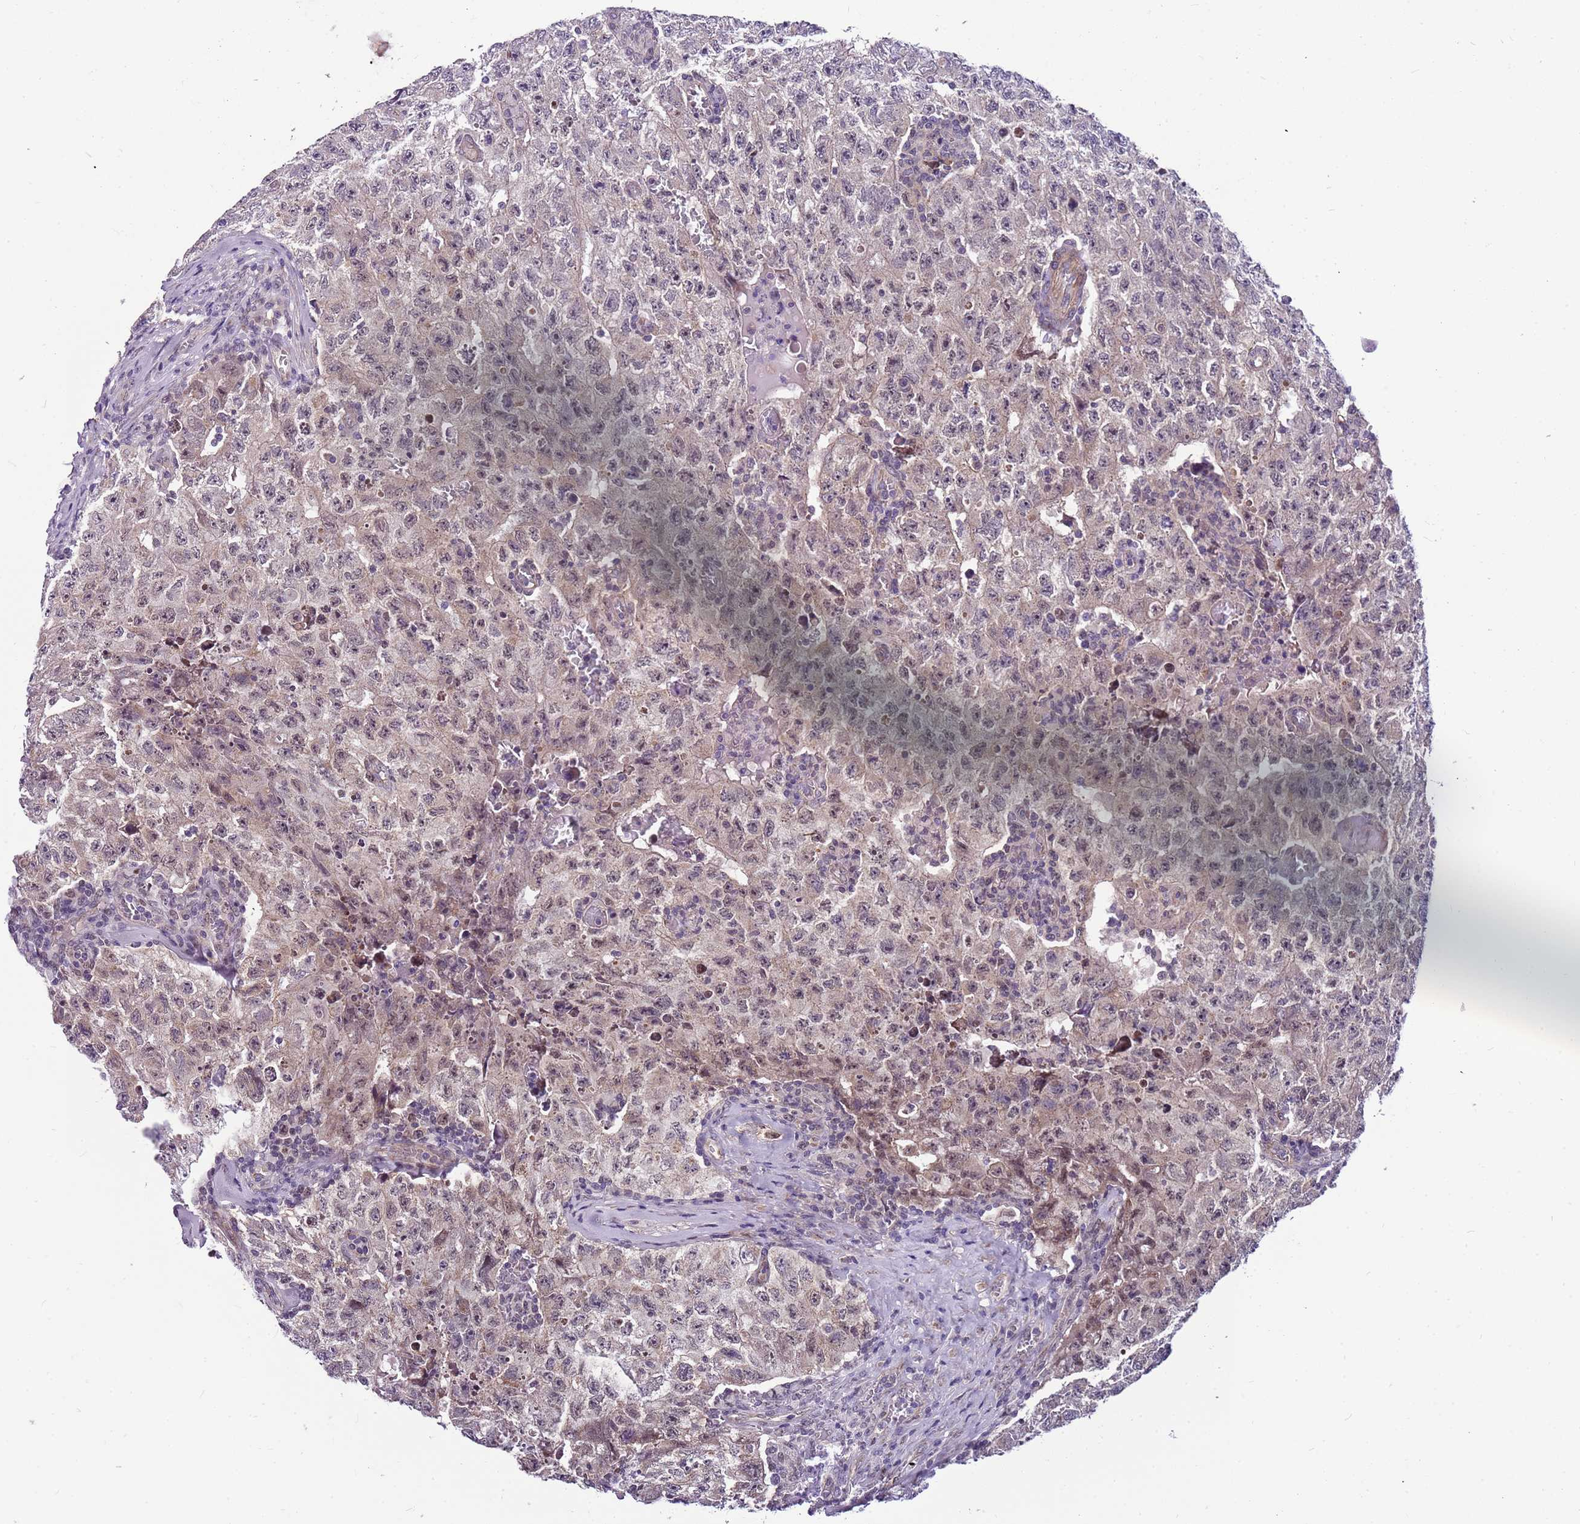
{"staining": {"intensity": "weak", "quantity": "25%-75%", "location": "cytoplasmic/membranous"}, "tissue": "testis cancer", "cell_type": "Tumor cells", "image_type": "cancer", "snomed": [{"axis": "morphology", "description": "Carcinoma, Embryonal, NOS"}, {"axis": "topography", "description": "Testis"}], "caption": "Weak cytoplasmic/membranous expression is identified in about 25%-75% of tumor cells in testis cancer.", "gene": "POLE3", "patient": {"sex": "male", "age": 17}}